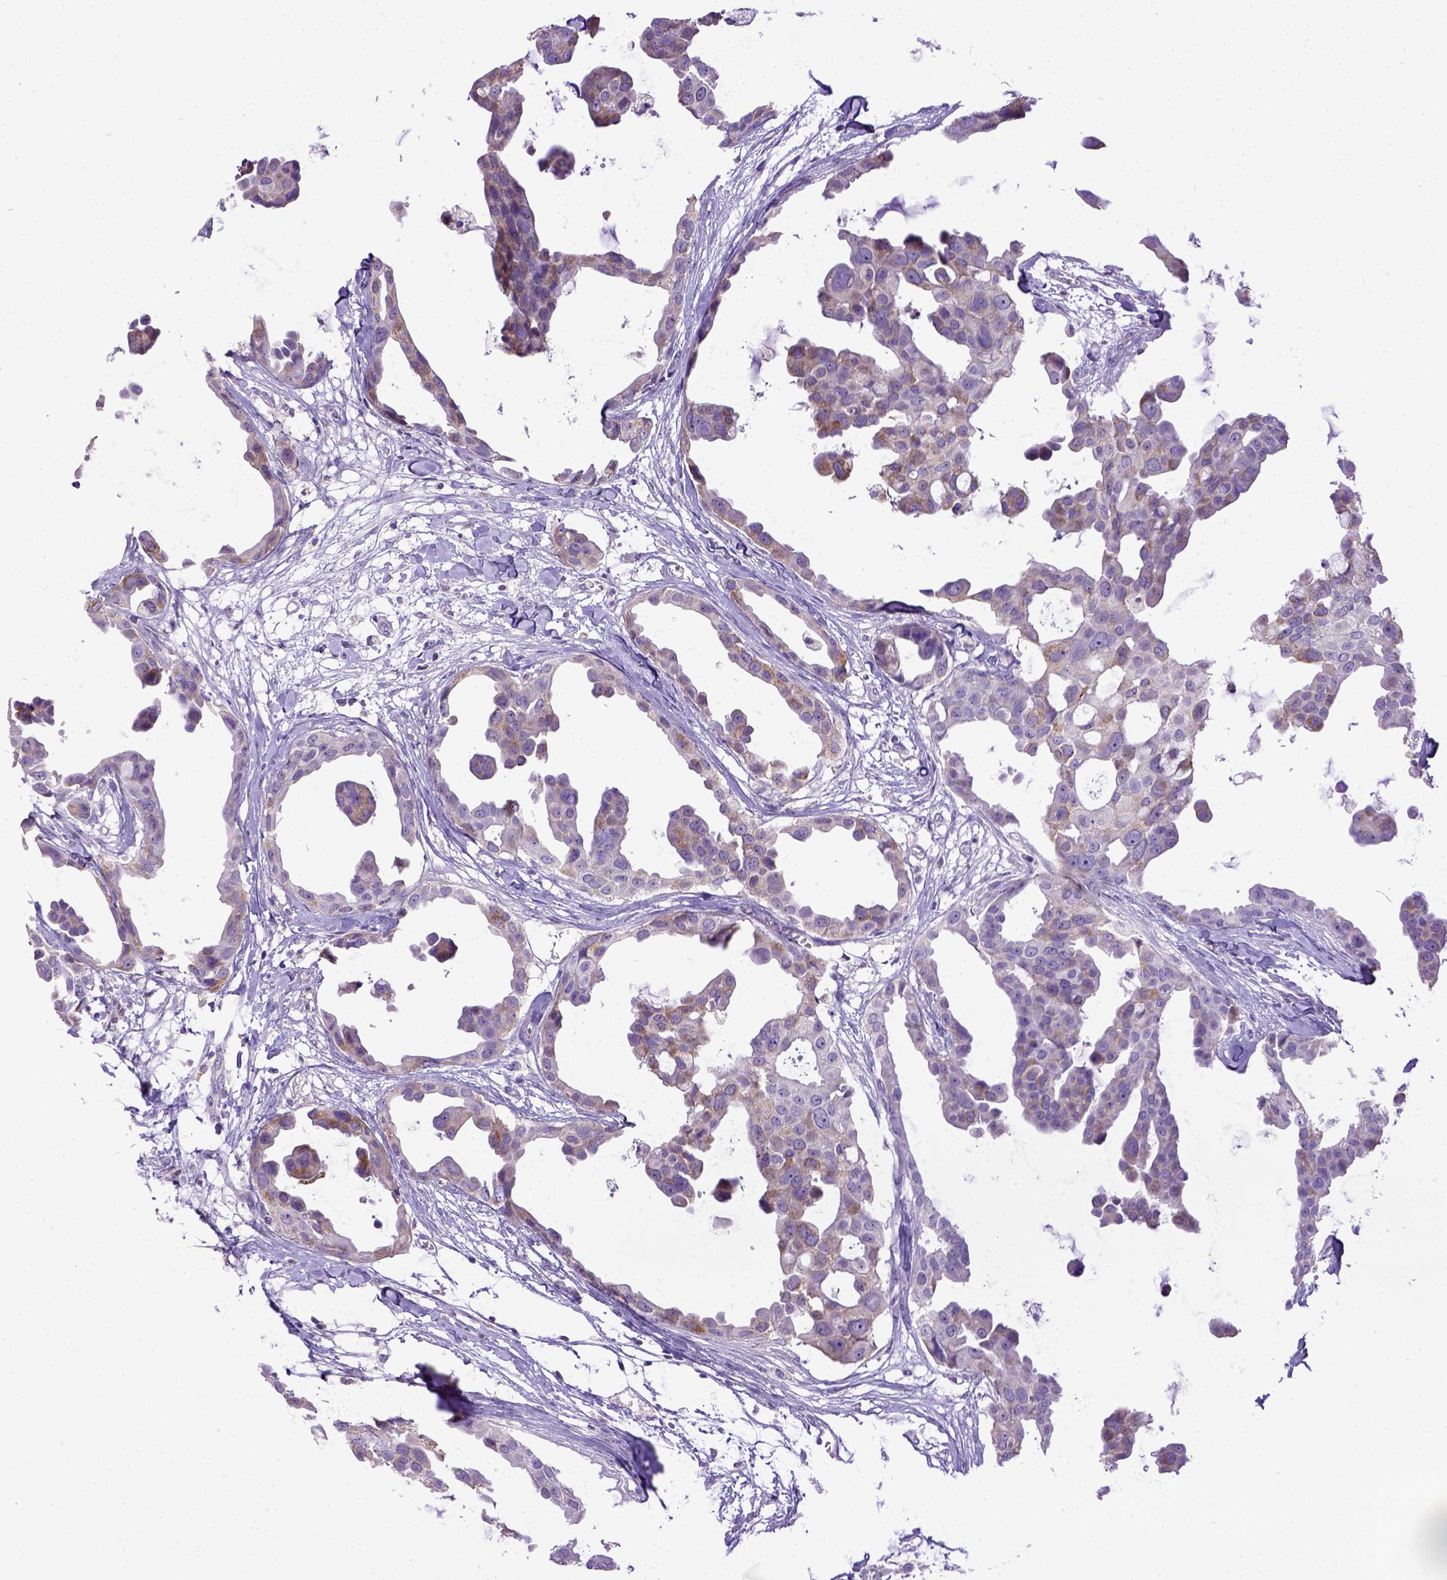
{"staining": {"intensity": "weak", "quantity": "25%-75%", "location": "cytoplasmic/membranous"}, "tissue": "breast cancer", "cell_type": "Tumor cells", "image_type": "cancer", "snomed": [{"axis": "morphology", "description": "Duct carcinoma"}, {"axis": "topography", "description": "Breast"}], "caption": "High-power microscopy captured an IHC micrograph of breast invasive ductal carcinoma, revealing weak cytoplasmic/membranous expression in approximately 25%-75% of tumor cells.", "gene": "SPEF1", "patient": {"sex": "female", "age": 38}}